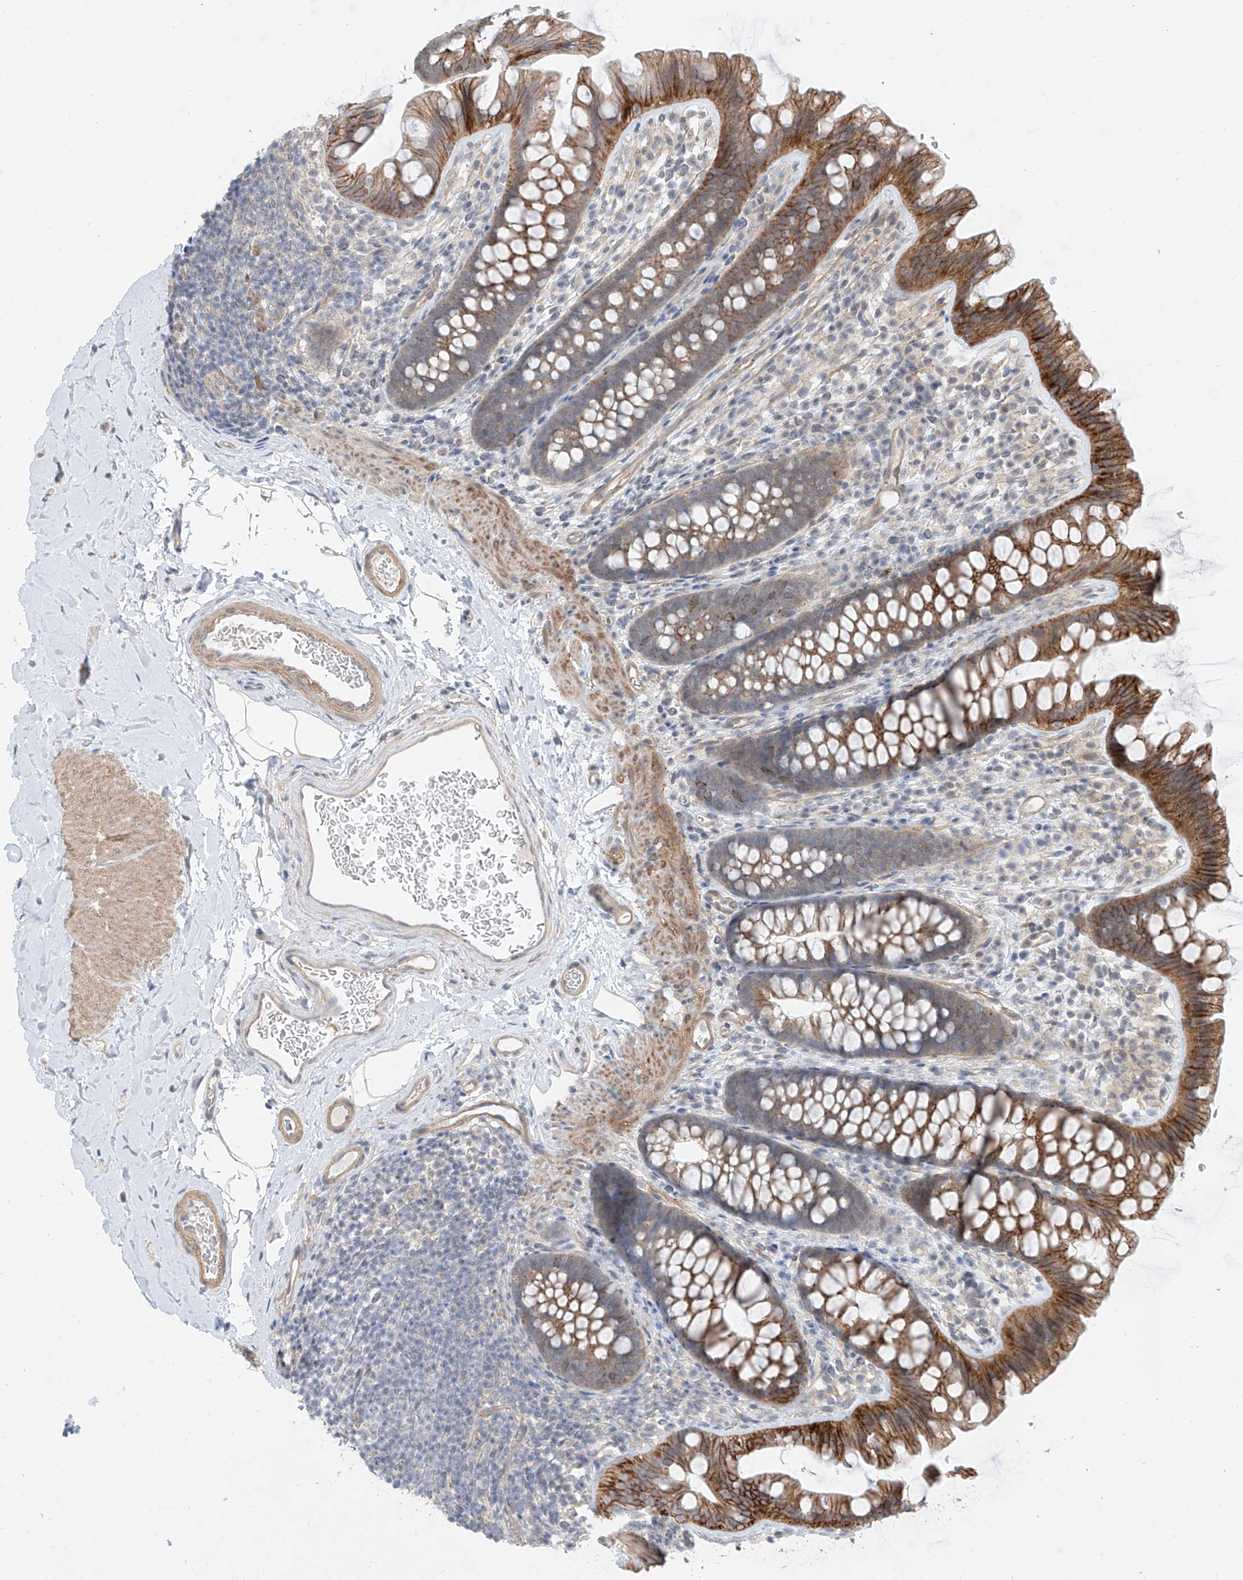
{"staining": {"intensity": "weak", "quantity": ">75%", "location": "cytoplasmic/membranous"}, "tissue": "colon", "cell_type": "Endothelial cells", "image_type": "normal", "snomed": [{"axis": "morphology", "description": "Normal tissue, NOS"}, {"axis": "topography", "description": "Colon"}], "caption": "About >75% of endothelial cells in unremarkable colon demonstrate weak cytoplasmic/membranous protein expression as visualized by brown immunohistochemical staining.", "gene": "ABLIM2", "patient": {"sex": "female", "age": 62}}